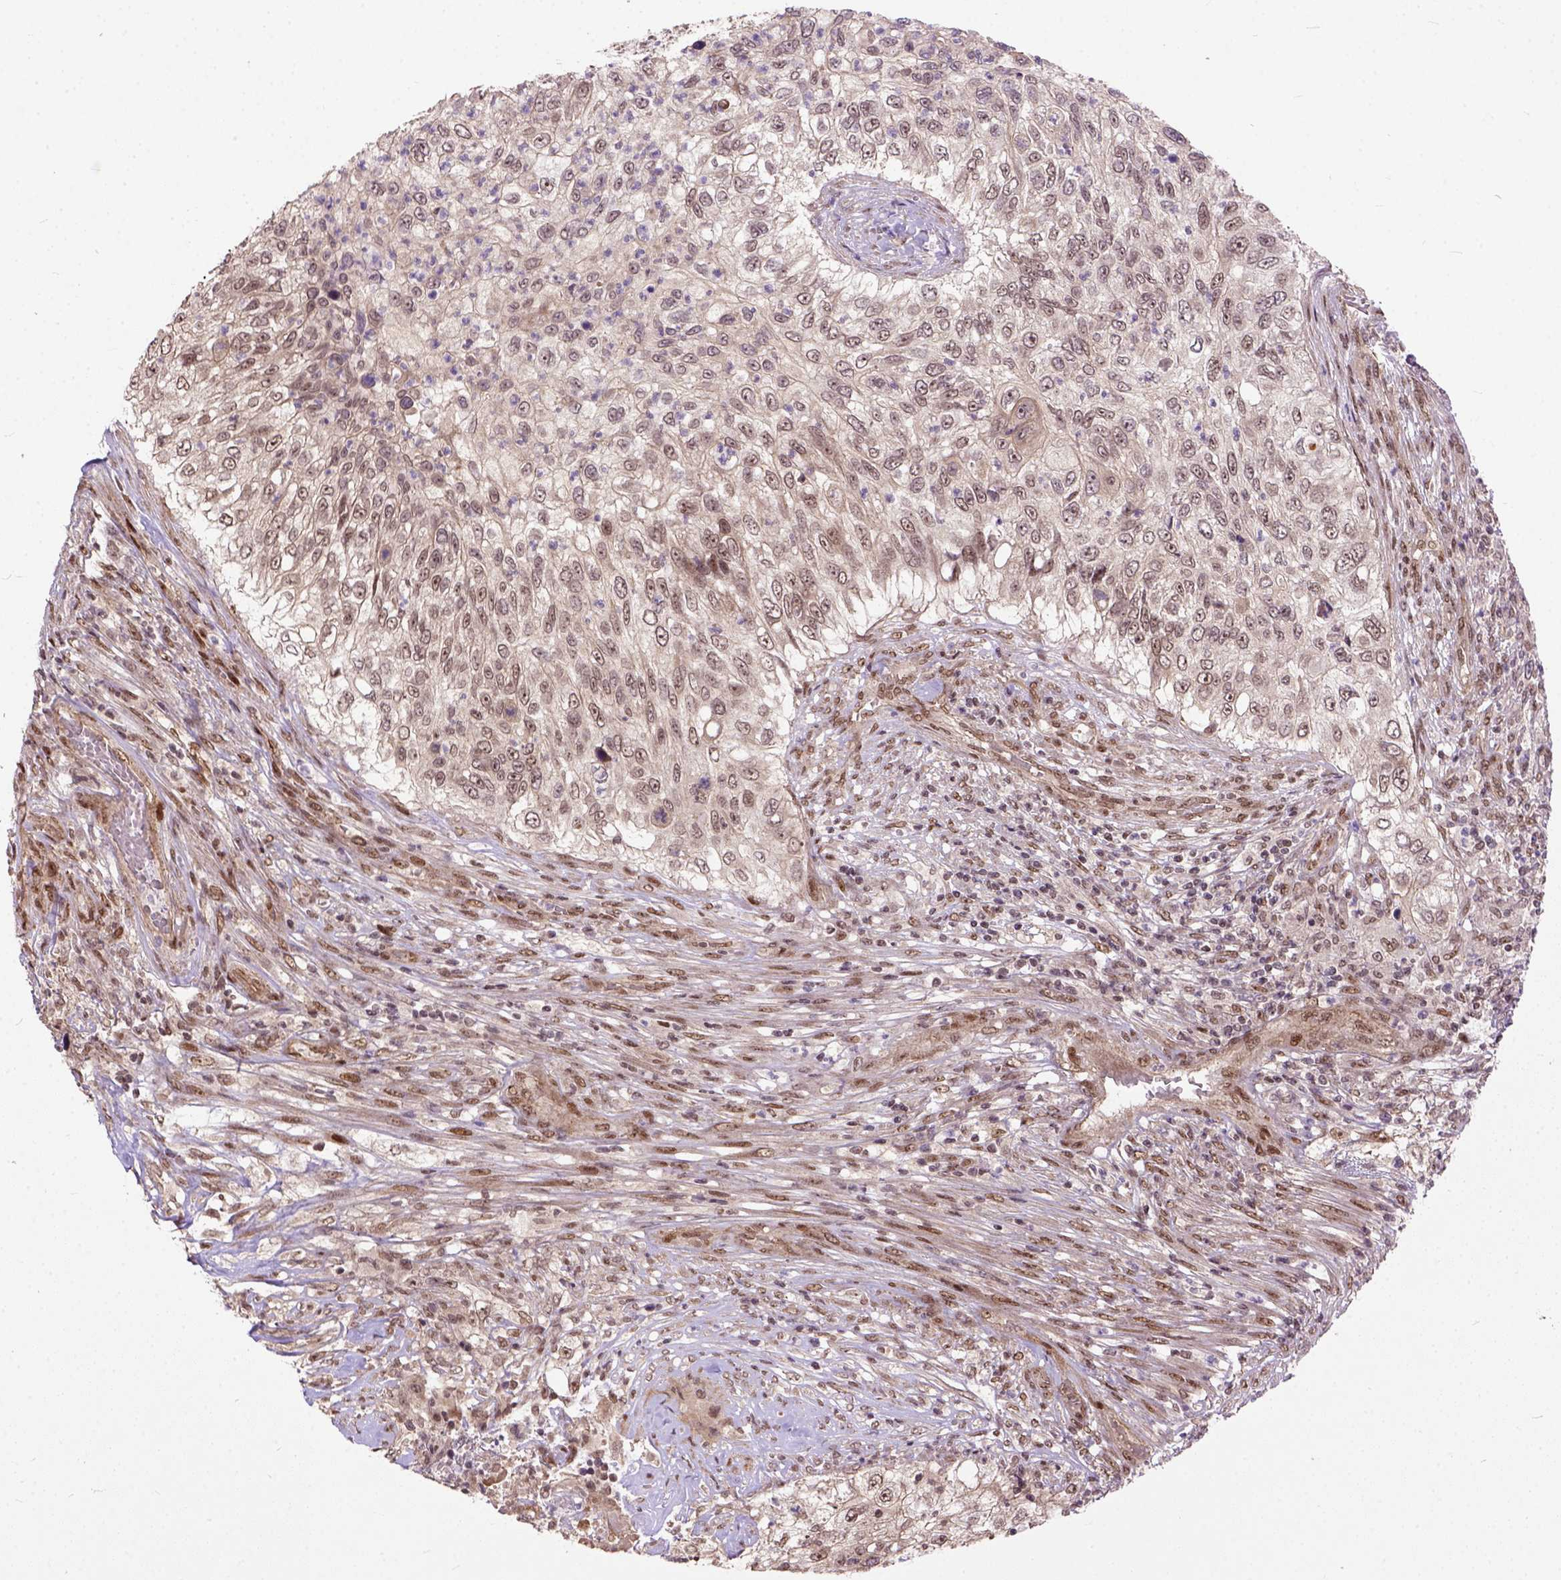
{"staining": {"intensity": "weak", "quantity": ">75%", "location": "nuclear"}, "tissue": "urothelial cancer", "cell_type": "Tumor cells", "image_type": "cancer", "snomed": [{"axis": "morphology", "description": "Urothelial carcinoma, High grade"}, {"axis": "topography", "description": "Urinary bladder"}], "caption": "High-grade urothelial carcinoma tissue shows weak nuclear staining in approximately >75% of tumor cells, visualized by immunohistochemistry. (DAB (3,3'-diaminobenzidine) IHC with brightfield microscopy, high magnification).", "gene": "ZNF630", "patient": {"sex": "female", "age": 60}}